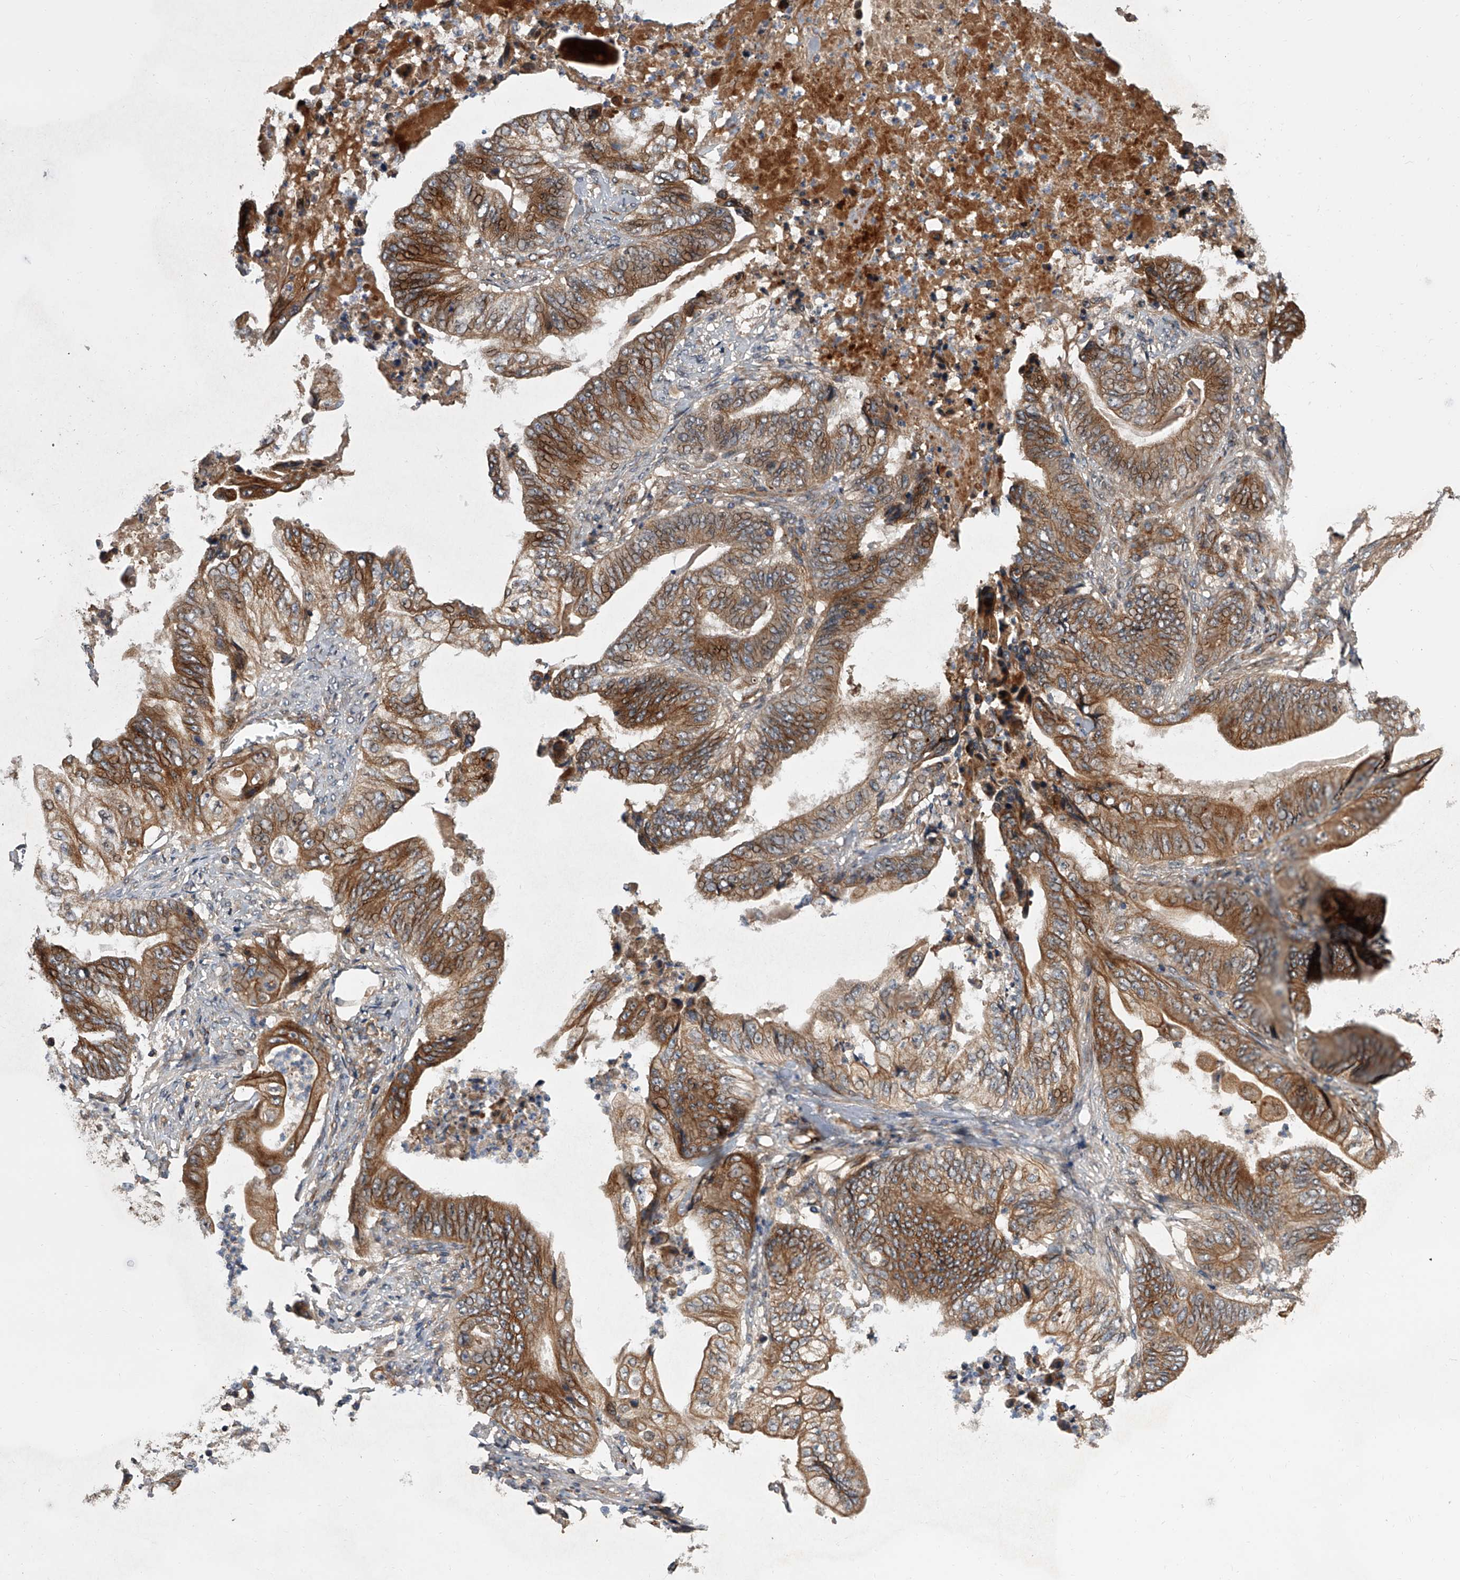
{"staining": {"intensity": "moderate", "quantity": ">75%", "location": "cytoplasmic/membranous"}, "tissue": "stomach cancer", "cell_type": "Tumor cells", "image_type": "cancer", "snomed": [{"axis": "morphology", "description": "Adenocarcinoma, NOS"}, {"axis": "topography", "description": "Stomach"}], "caption": "This micrograph shows stomach cancer stained with immunohistochemistry (IHC) to label a protein in brown. The cytoplasmic/membranous of tumor cells show moderate positivity for the protein. Nuclei are counter-stained blue.", "gene": "USP47", "patient": {"sex": "female", "age": 73}}